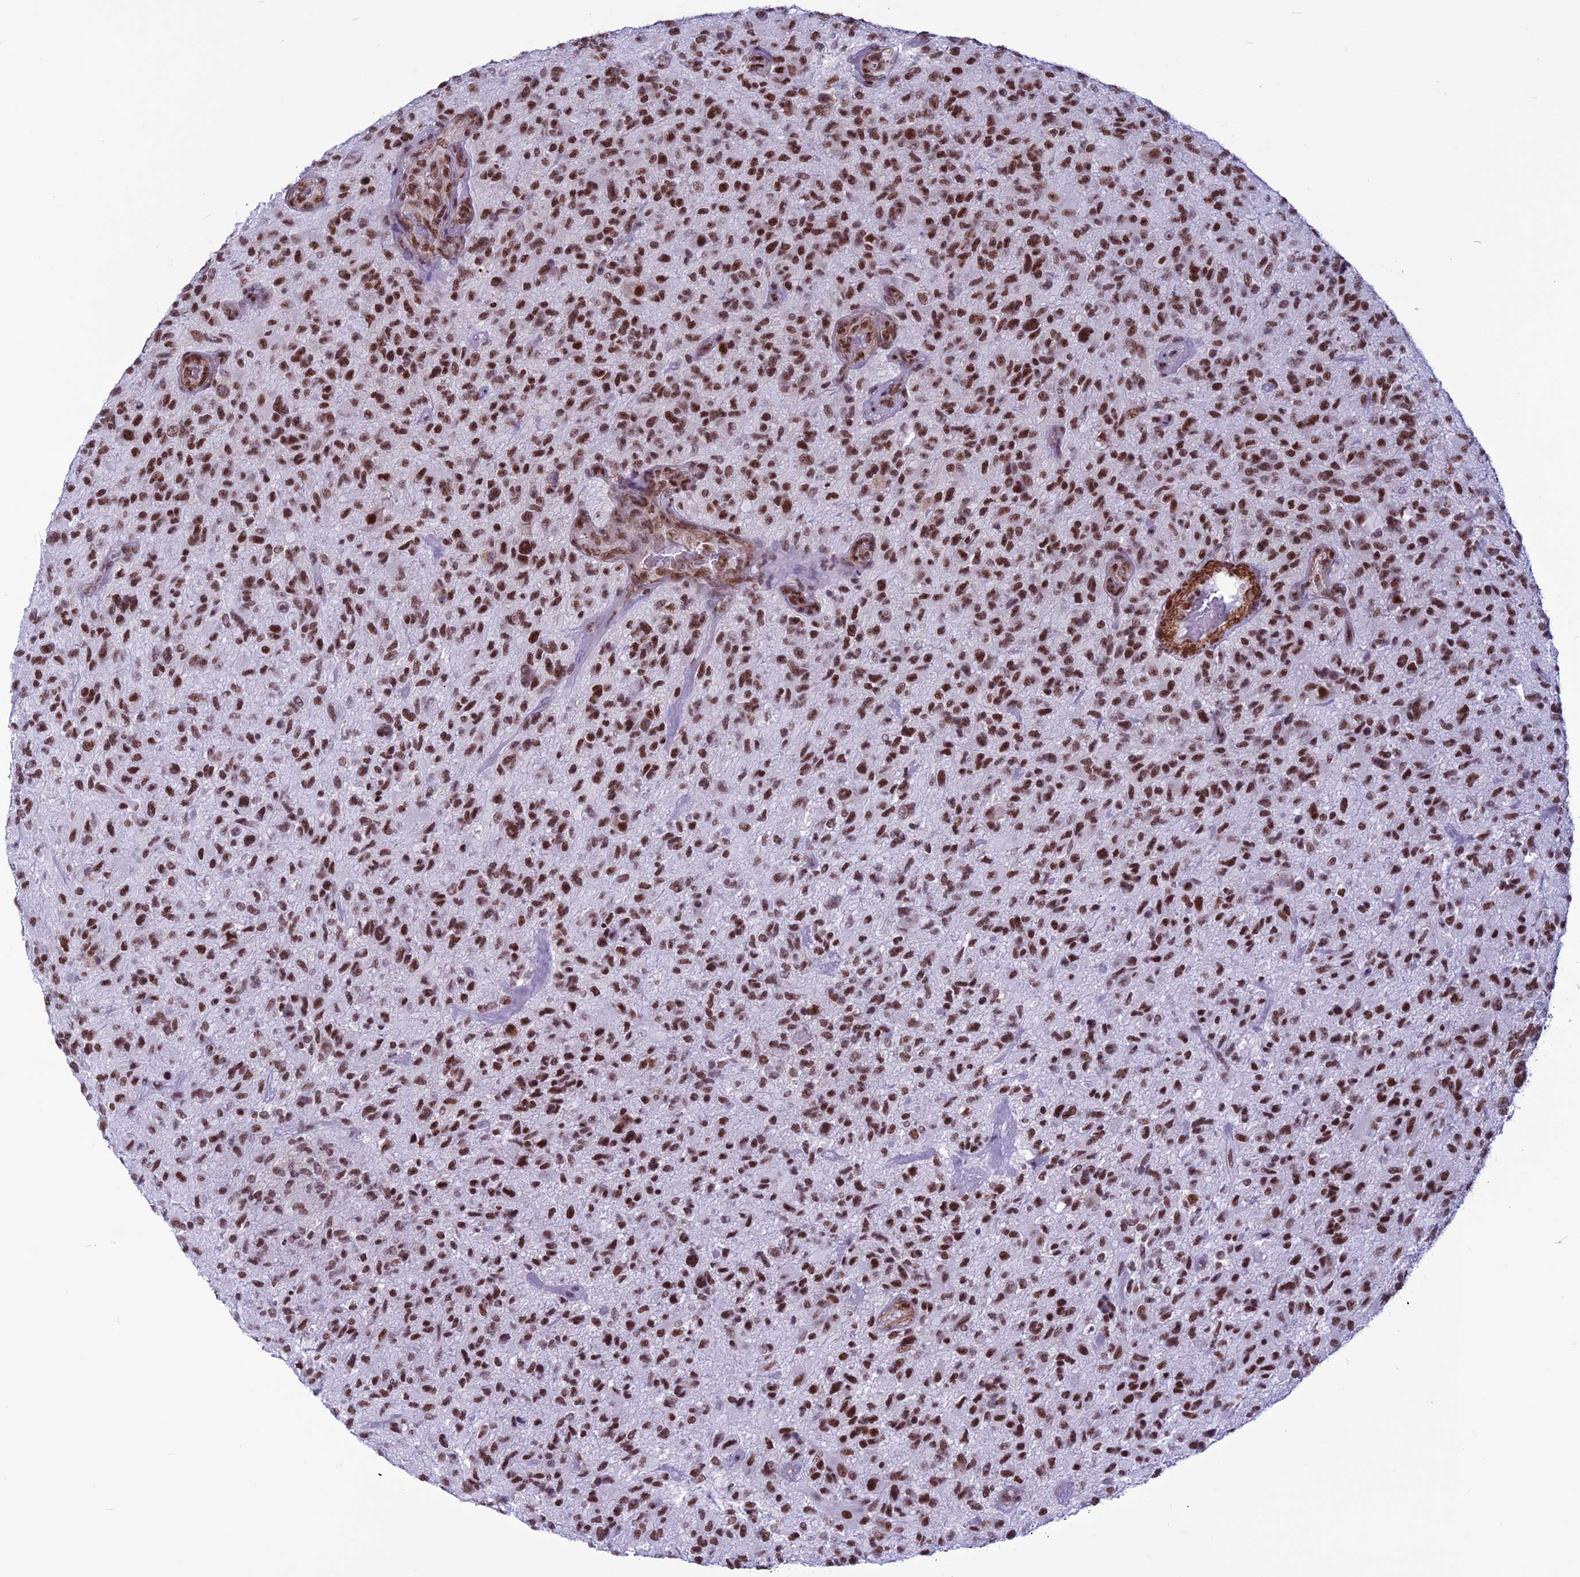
{"staining": {"intensity": "moderate", "quantity": ">75%", "location": "nuclear"}, "tissue": "glioma", "cell_type": "Tumor cells", "image_type": "cancer", "snomed": [{"axis": "morphology", "description": "Glioma, malignant, High grade"}, {"axis": "topography", "description": "Brain"}], "caption": "IHC of malignant glioma (high-grade) reveals medium levels of moderate nuclear positivity in approximately >75% of tumor cells. (brown staining indicates protein expression, while blue staining denotes nuclei).", "gene": "U2AF1", "patient": {"sex": "male", "age": 47}}